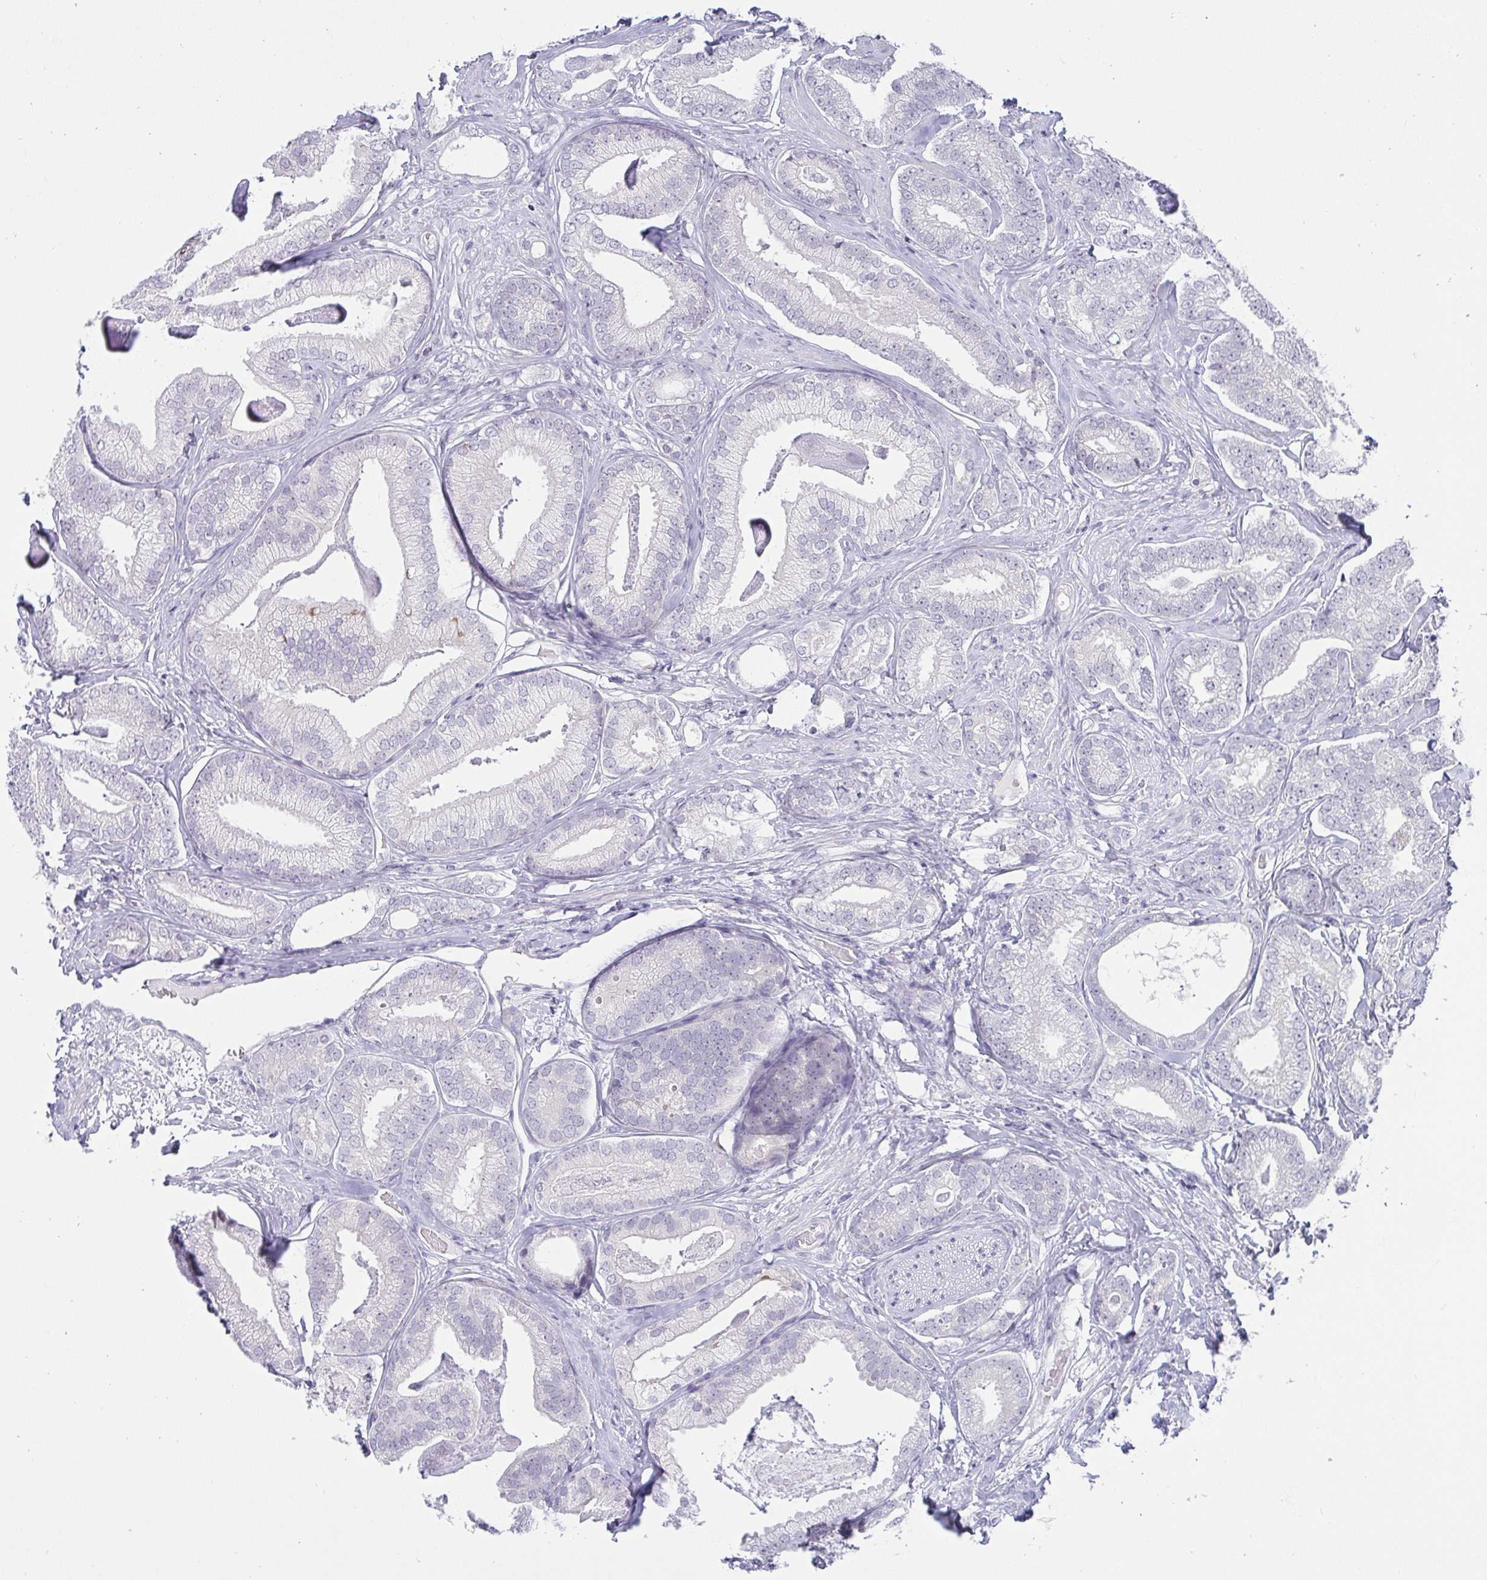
{"staining": {"intensity": "negative", "quantity": "none", "location": "none"}, "tissue": "prostate cancer", "cell_type": "Tumor cells", "image_type": "cancer", "snomed": [{"axis": "morphology", "description": "Adenocarcinoma, Low grade"}, {"axis": "topography", "description": "Prostate"}], "caption": "High magnification brightfield microscopy of low-grade adenocarcinoma (prostate) stained with DAB (brown) and counterstained with hematoxylin (blue): tumor cells show no significant expression.", "gene": "CACNA1S", "patient": {"sex": "male", "age": 63}}